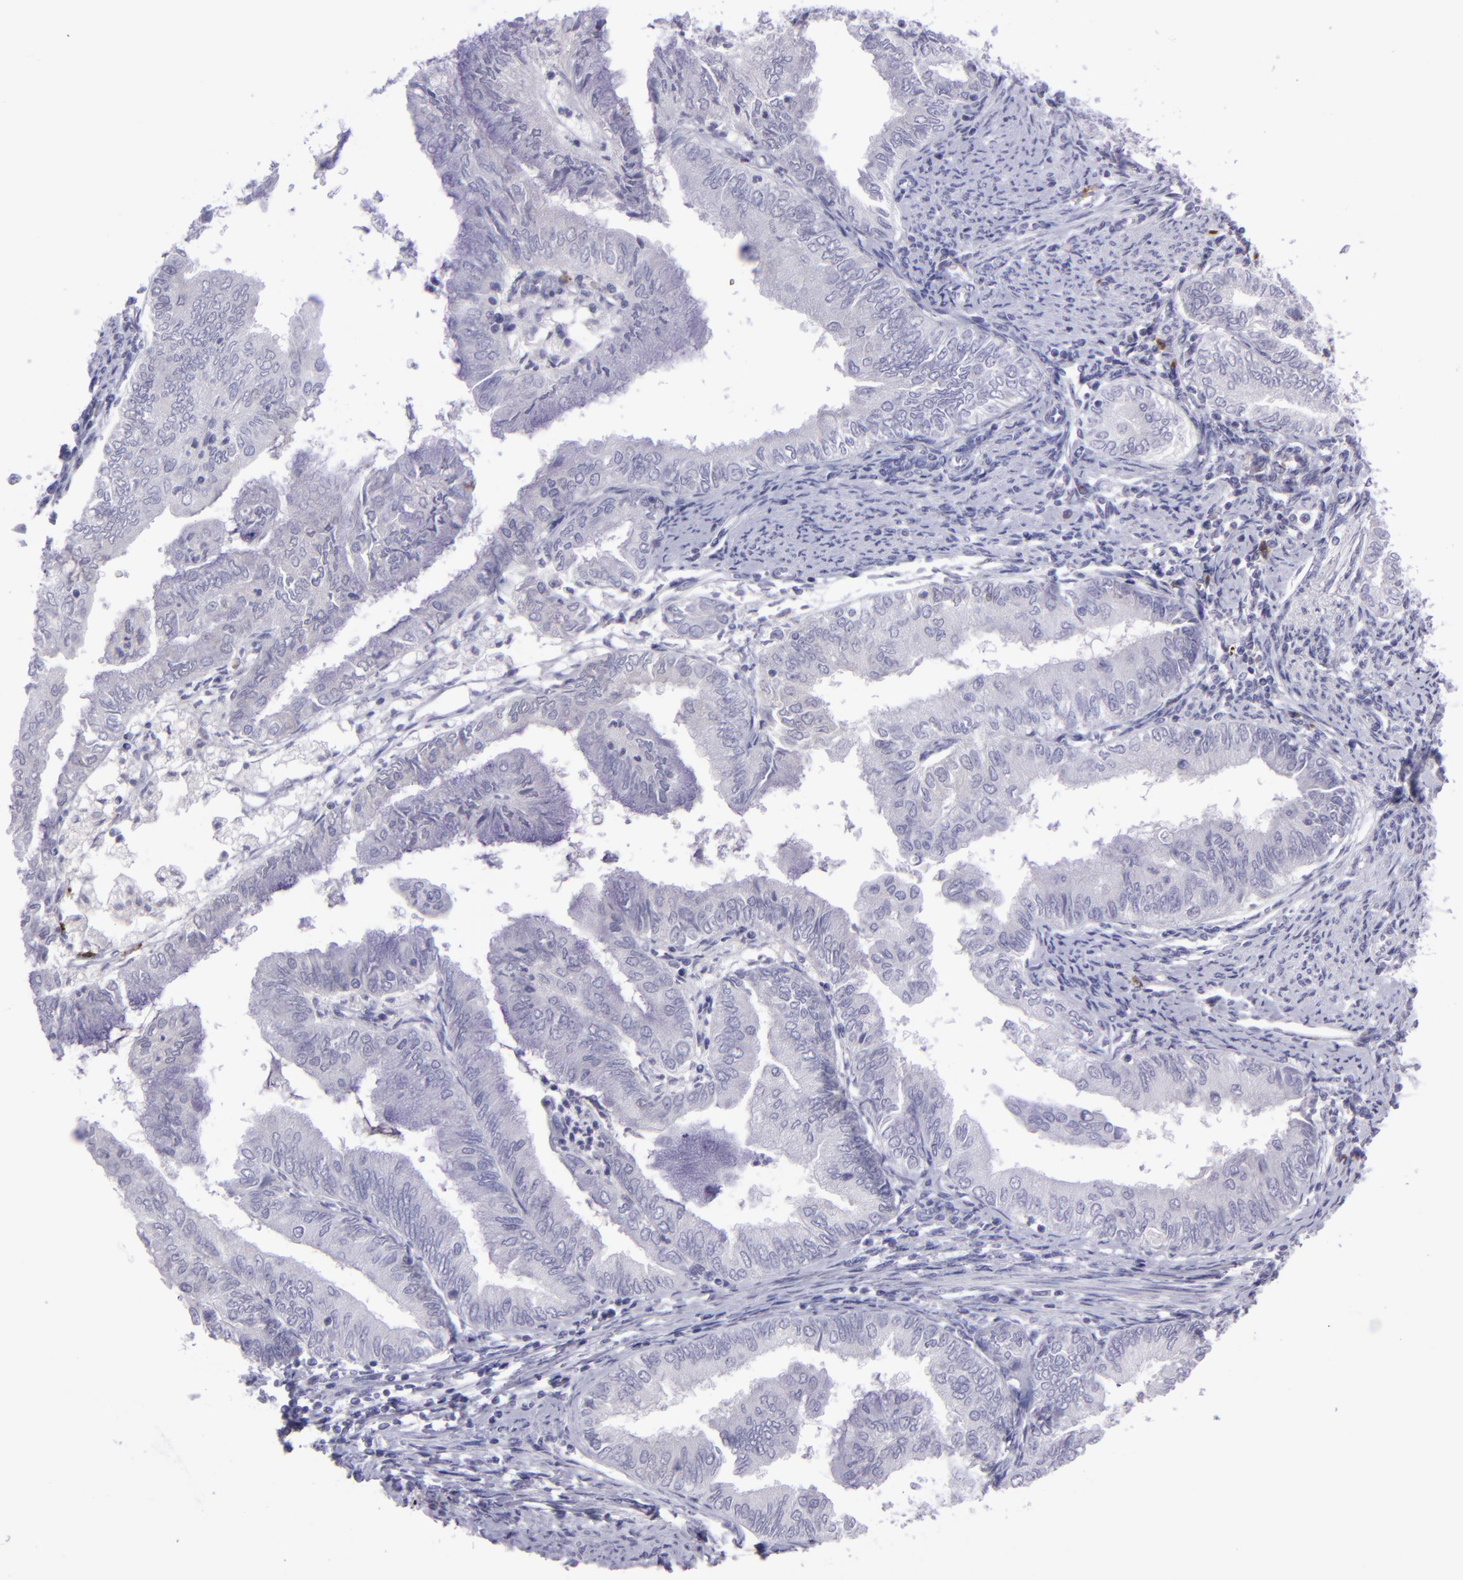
{"staining": {"intensity": "negative", "quantity": "none", "location": "none"}, "tissue": "endometrial cancer", "cell_type": "Tumor cells", "image_type": "cancer", "snomed": [{"axis": "morphology", "description": "Adenocarcinoma, NOS"}, {"axis": "topography", "description": "Endometrium"}], "caption": "Immunohistochemical staining of human endometrial cancer shows no significant staining in tumor cells.", "gene": "POU2F2", "patient": {"sex": "female", "age": 66}}